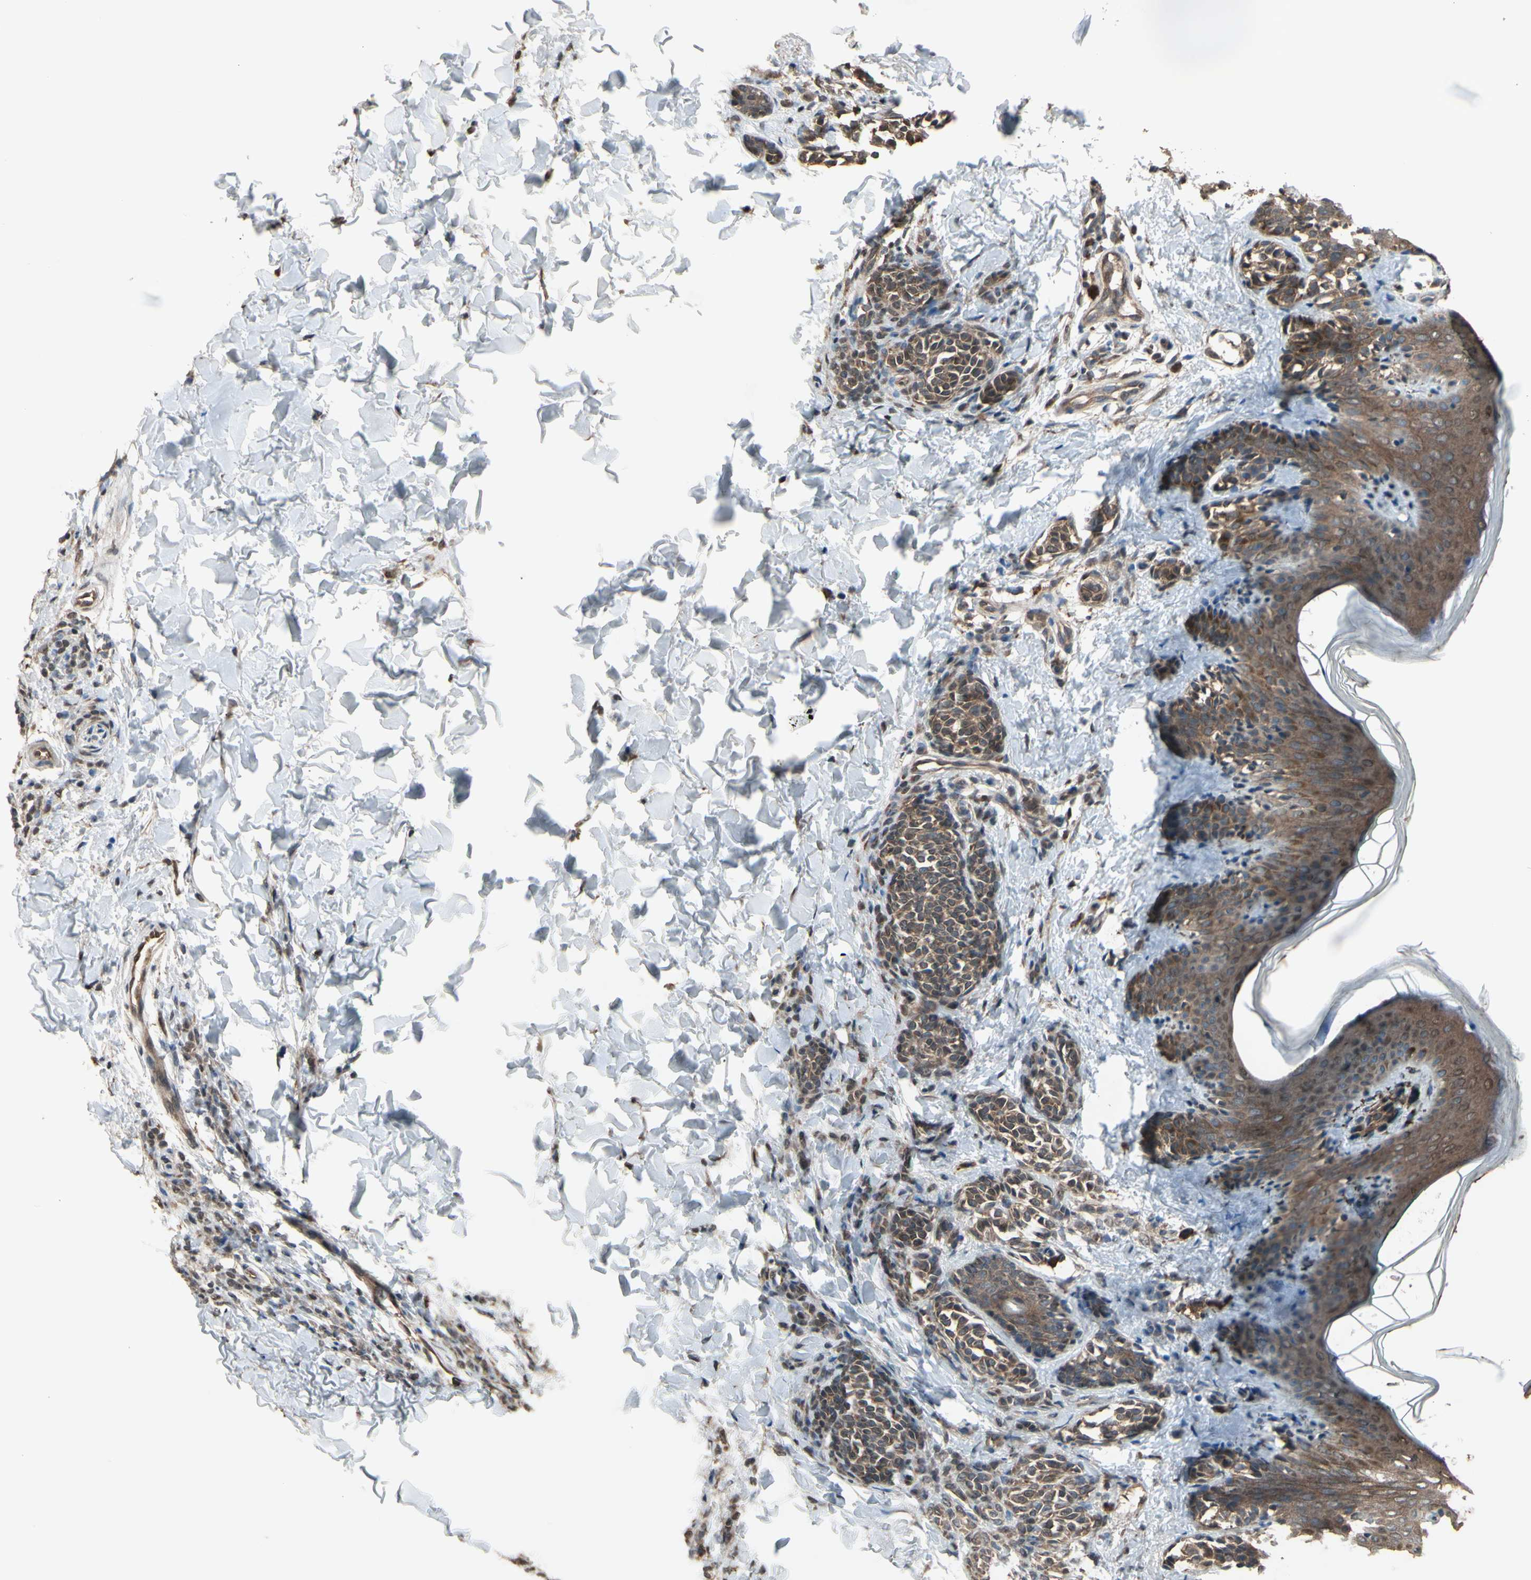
{"staining": {"intensity": "moderate", "quantity": ">75%", "location": "cytoplasmic/membranous"}, "tissue": "skin", "cell_type": "Fibroblasts", "image_type": "normal", "snomed": [{"axis": "morphology", "description": "Normal tissue, NOS"}, {"axis": "topography", "description": "Skin"}], "caption": "Fibroblasts show moderate cytoplasmic/membranous positivity in approximately >75% of cells in benign skin.", "gene": "PNPLA7", "patient": {"sex": "male", "age": 16}}